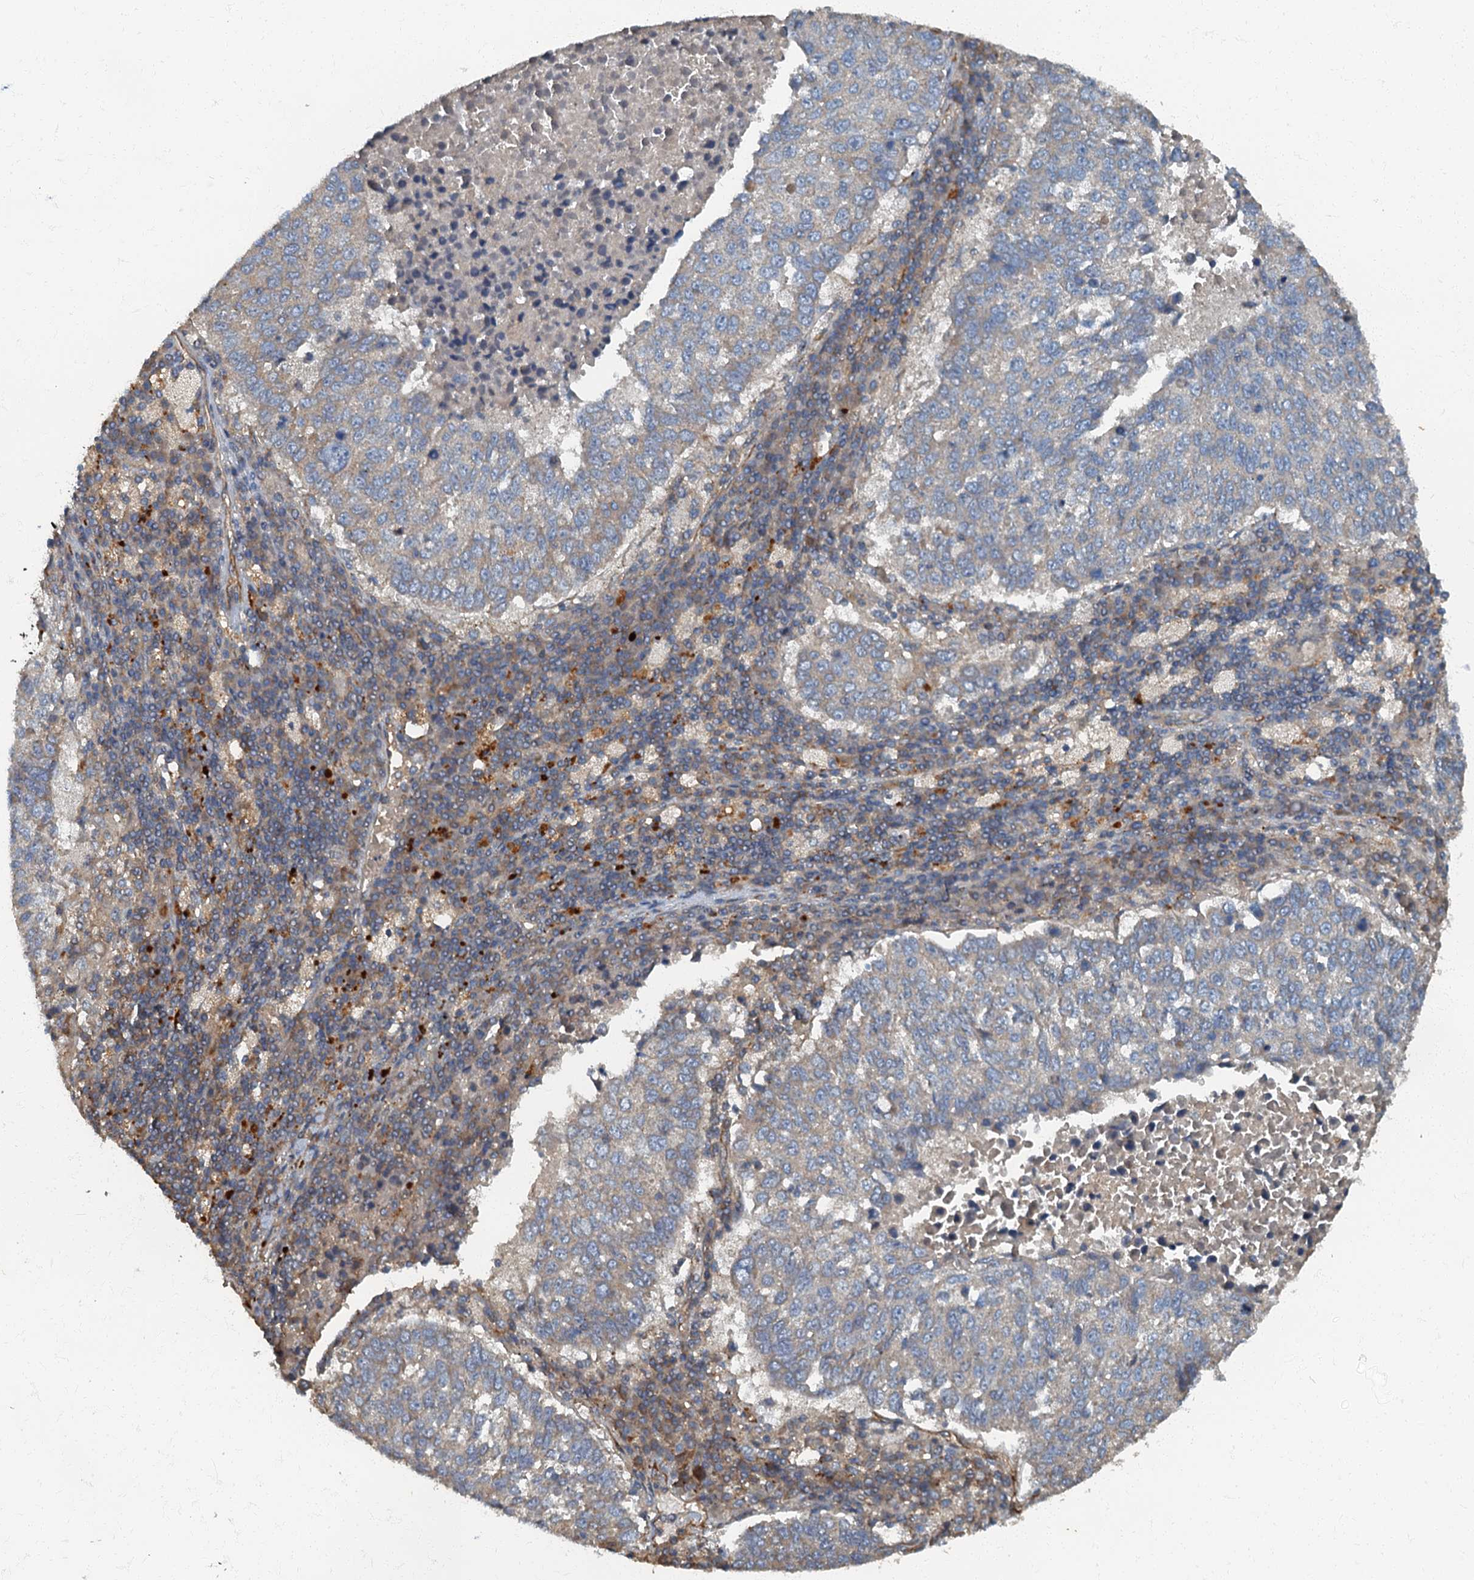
{"staining": {"intensity": "weak", "quantity": "<25%", "location": "cytoplasmic/membranous"}, "tissue": "lung cancer", "cell_type": "Tumor cells", "image_type": "cancer", "snomed": [{"axis": "morphology", "description": "Squamous cell carcinoma, NOS"}, {"axis": "topography", "description": "Lung"}], "caption": "Immunohistochemistry of human squamous cell carcinoma (lung) demonstrates no positivity in tumor cells.", "gene": "ARL11", "patient": {"sex": "male", "age": 73}}